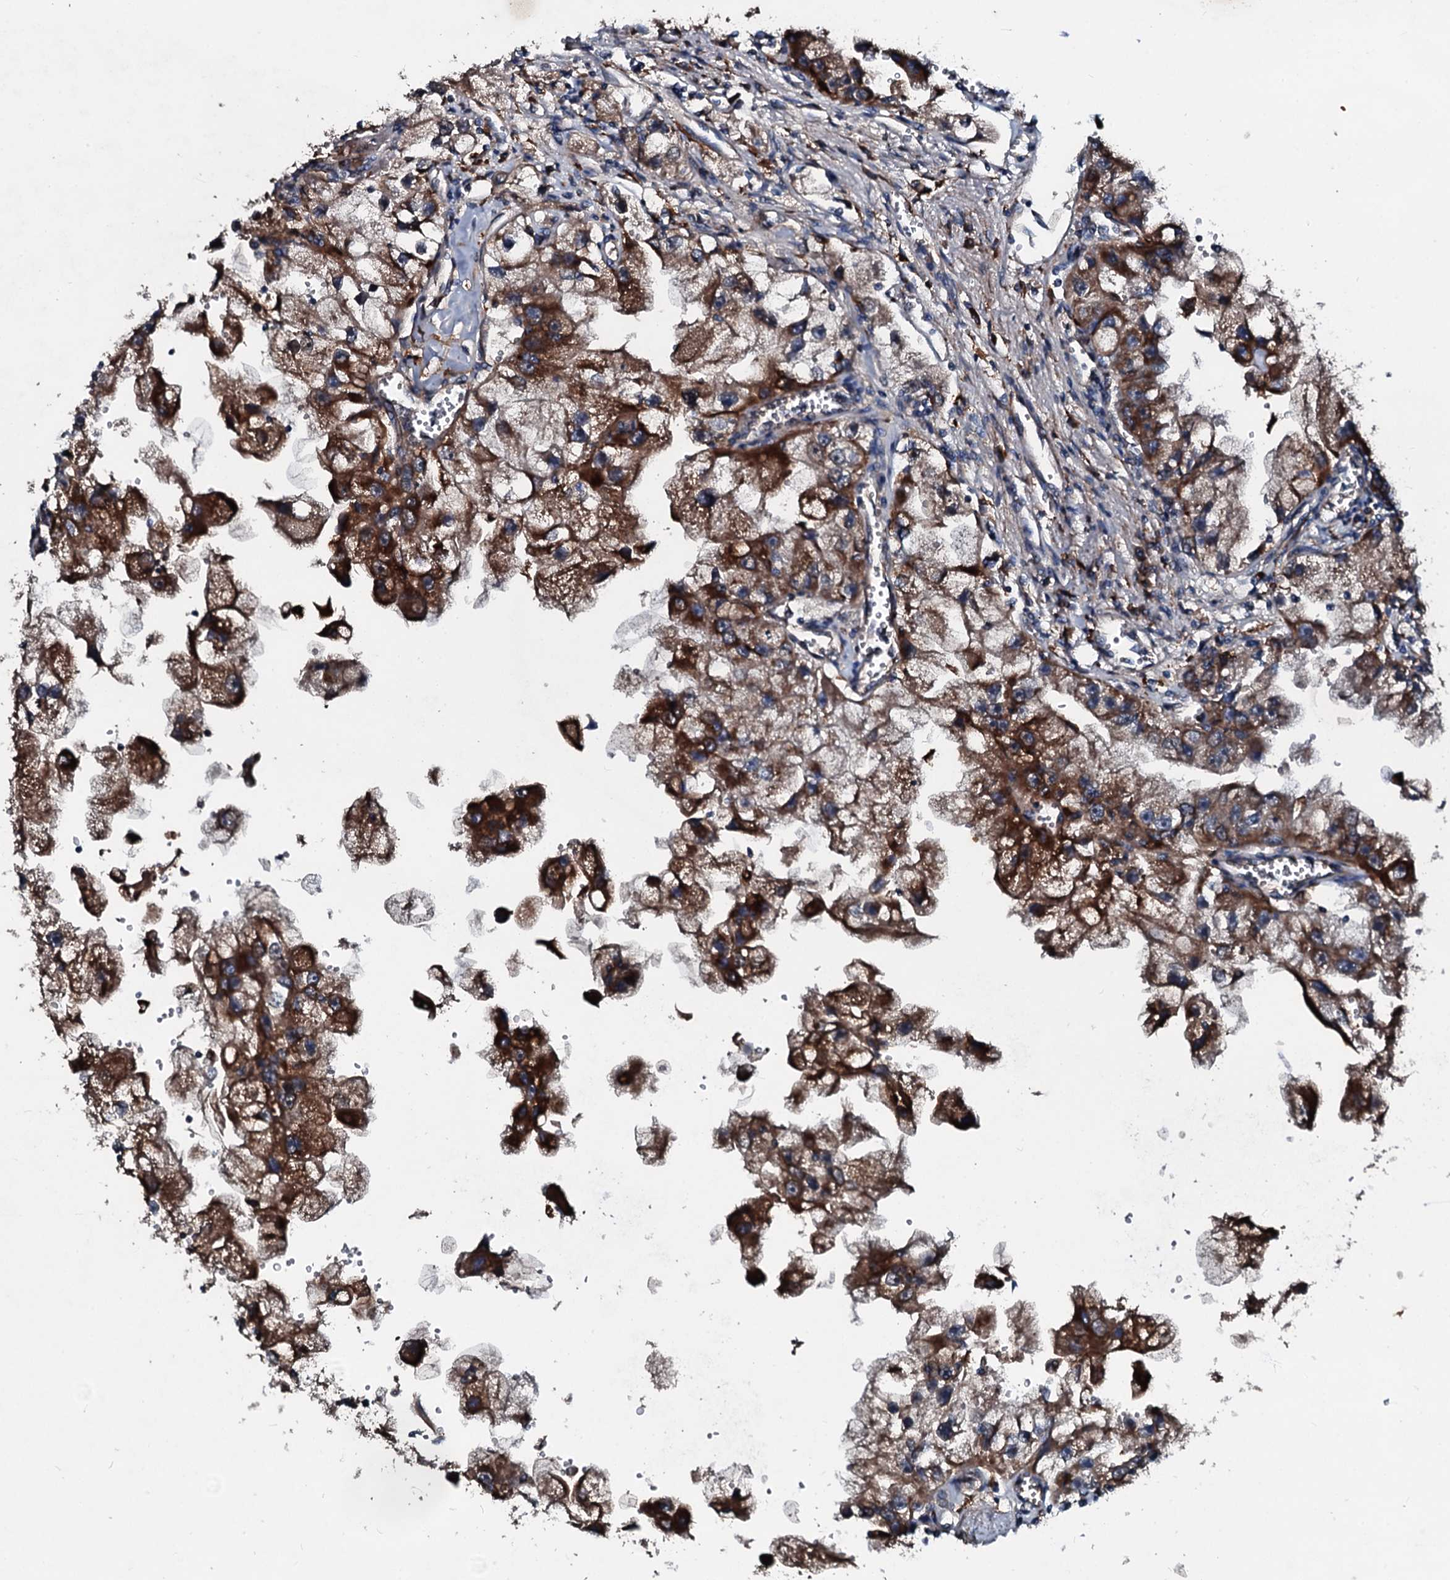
{"staining": {"intensity": "strong", "quantity": ">75%", "location": "cytoplasmic/membranous"}, "tissue": "renal cancer", "cell_type": "Tumor cells", "image_type": "cancer", "snomed": [{"axis": "morphology", "description": "Adenocarcinoma, NOS"}, {"axis": "topography", "description": "Kidney"}], "caption": "This photomicrograph reveals immunohistochemistry (IHC) staining of renal cancer, with high strong cytoplasmic/membranous expression in about >75% of tumor cells.", "gene": "ACSS3", "patient": {"sex": "male", "age": 63}}